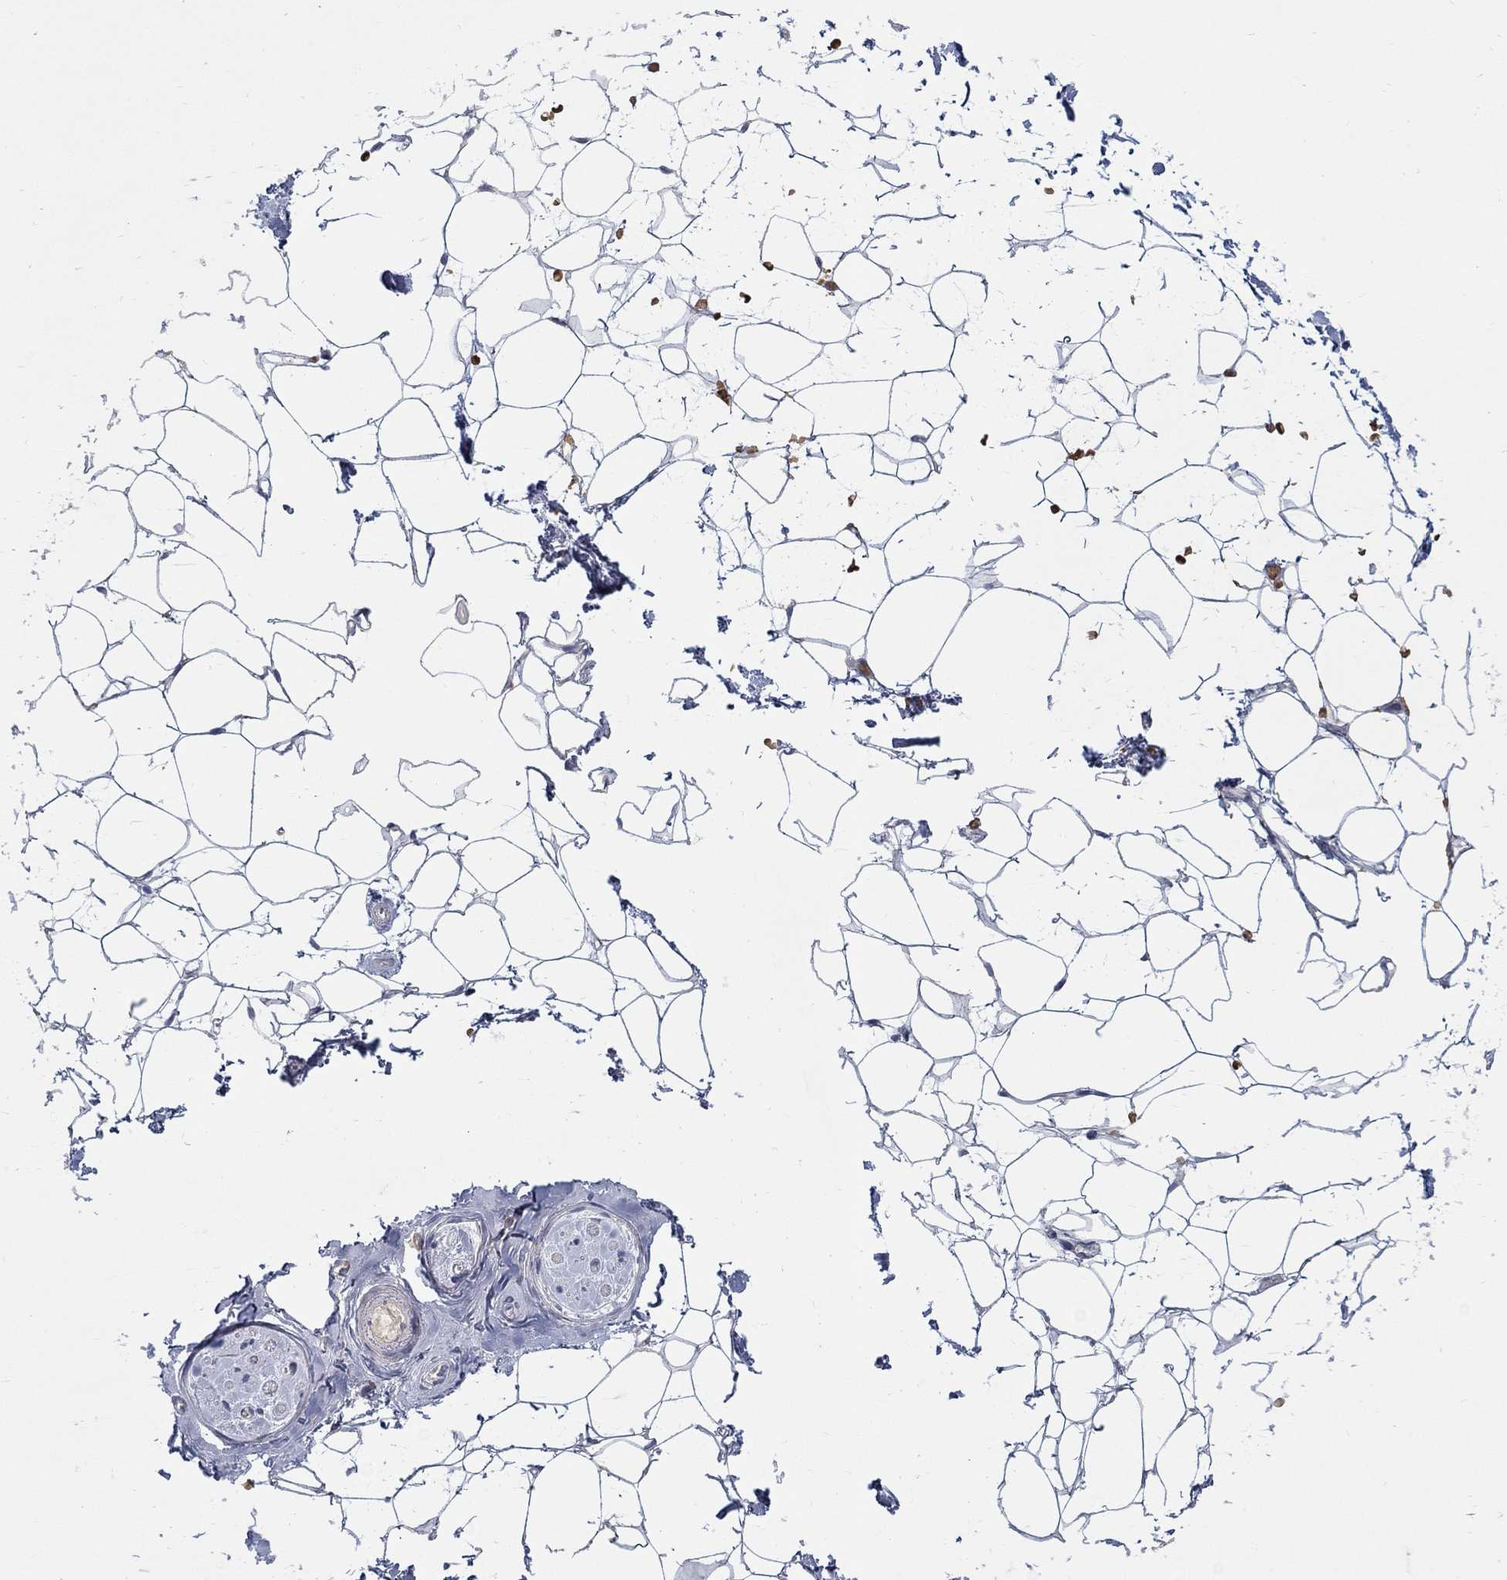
{"staining": {"intensity": "negative", "quantity": "none", "location": "none"}, "tissue": "adipose tissue", "cell_type": "Adipocytes", "image_type": "normal", "snomed": [{"axis": "morphology", "description": "Normal tissue, NOS"}, {"axis": "topography", "description": "Skin"}, {"axis": "topography", "description": "Peripheral nerve tissue"}], "caption": "This is an immunohistochemistry (IHC) micrograph of normal adipose tissue. There is no positivity in adipocytes.", "gene": "ABCA4", "patient": {"sex": "female", "age": 56}}